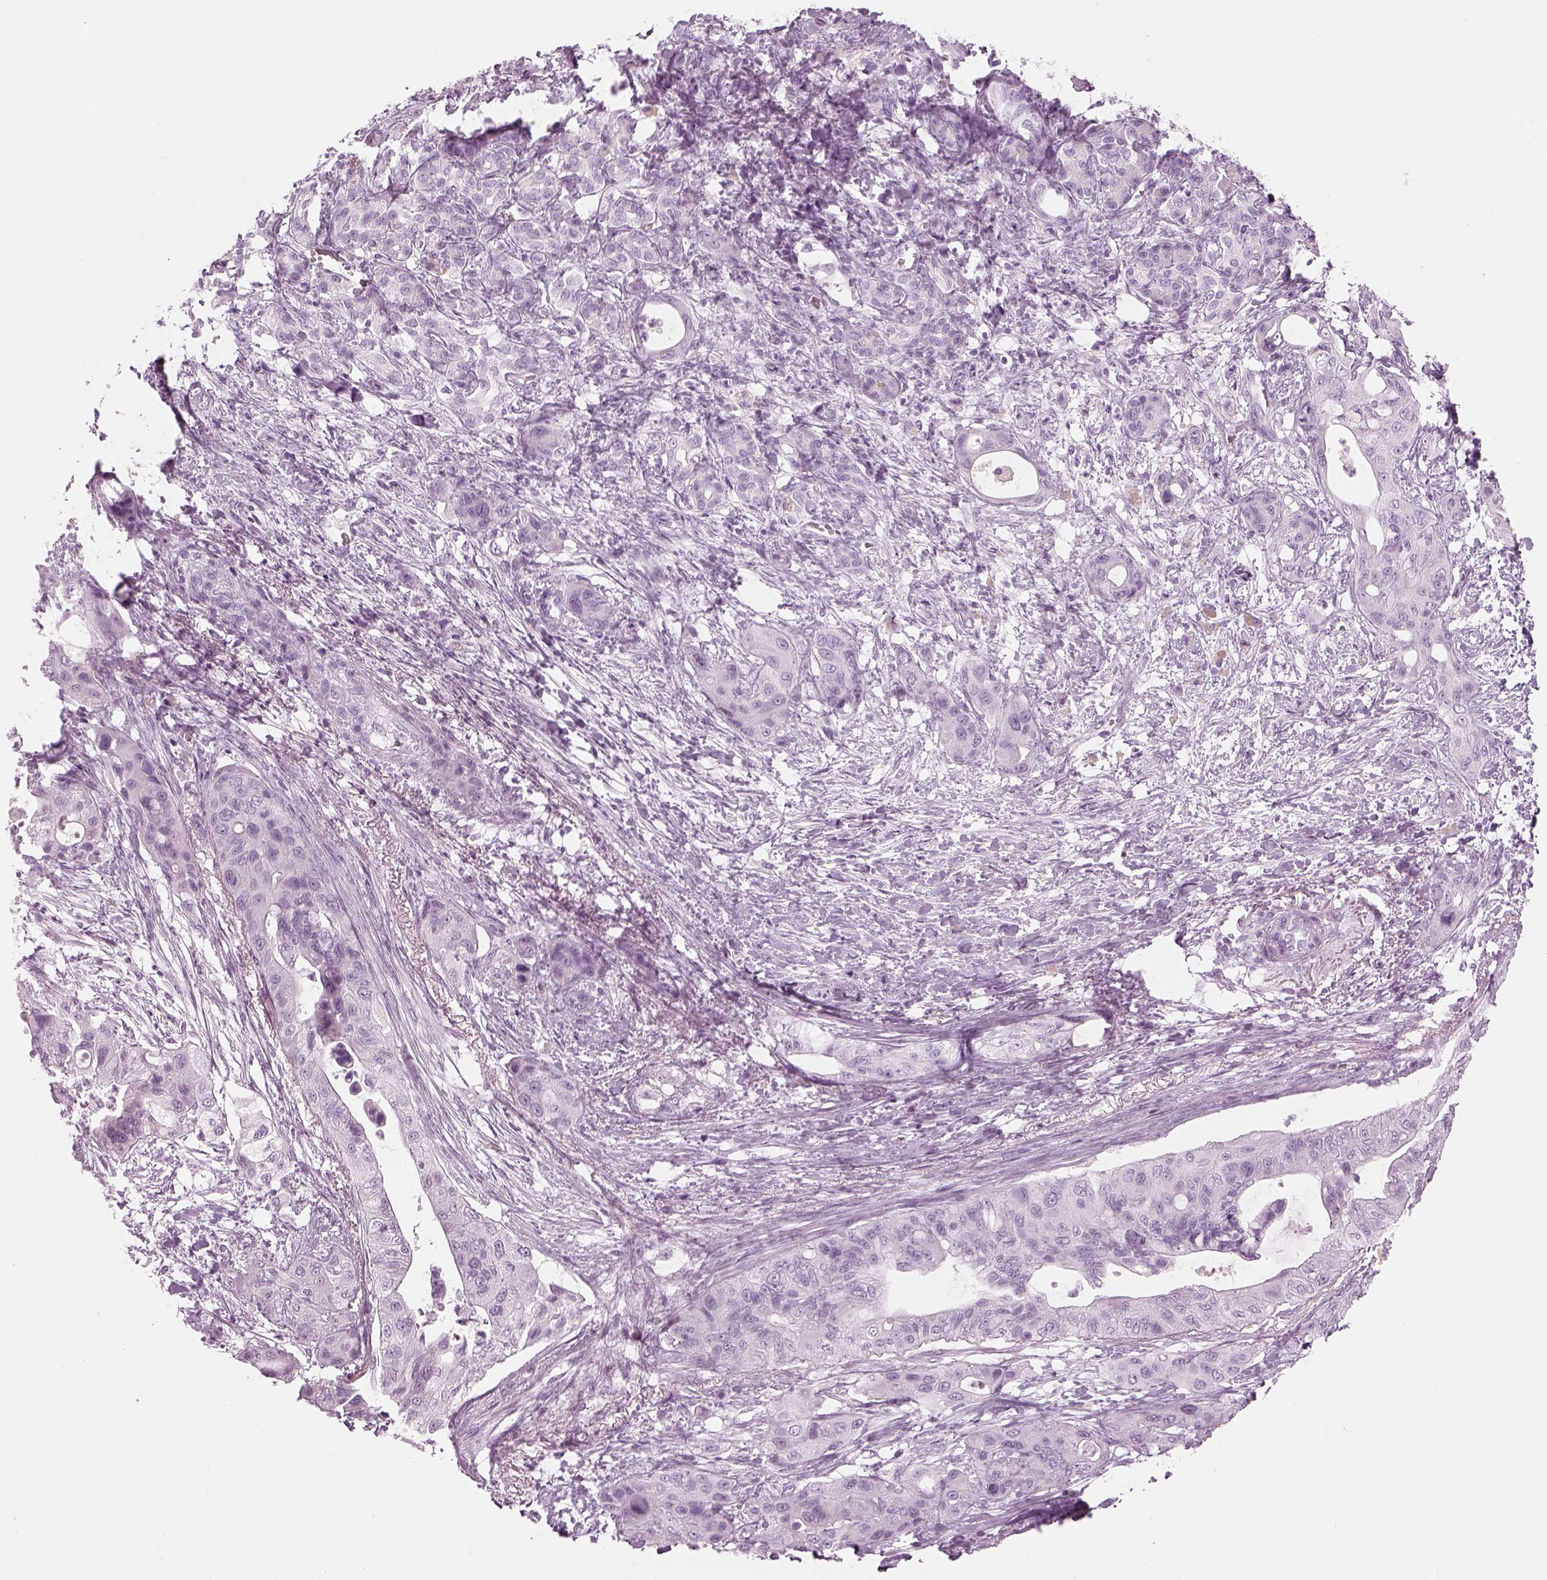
{"staining": {"intensity": "negative", "quantity": "none", "location": "none"}, "tissue": "pancreatic cancer", "cell_type": "Tumor cells", "image_type": "cancer", "snomed": [{"axis": "morphology", "description": "Adenocarcinoma, NOS"}, {"axis": "topography", "description": "Pancreas"}], "caption": "This micrograph is of adenocarcinoma (pancreatic) stained with IHC to label a protein in brown with the nuclei are counter-stained blue. There is no staining in tumor cells.", "gene": "SAG", "patient": {"sex": "male", "age": 71}}